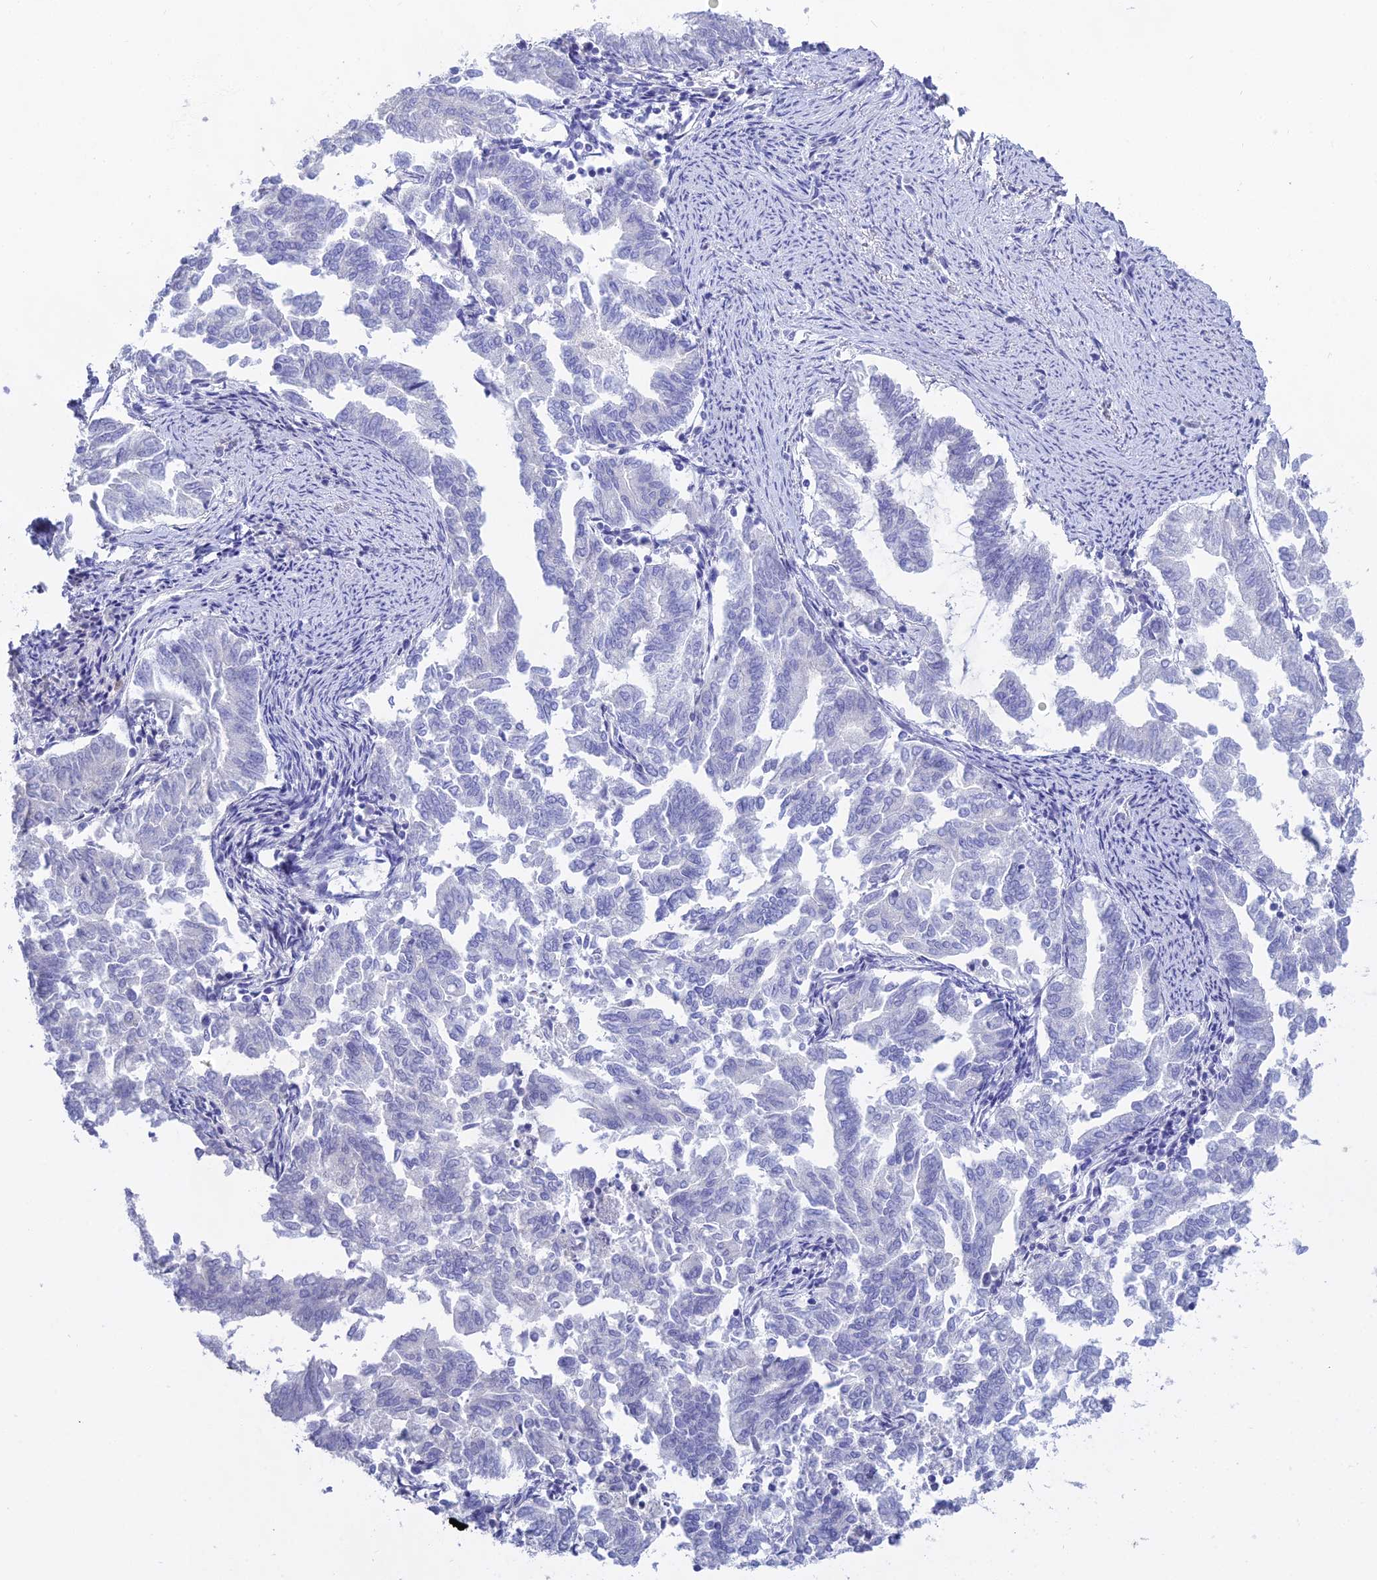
{"staining": {"intensity": "negative", "quantity": "none", "location": "none"}, "tissue": "endometrial cancer", "cell_type": "Tumor cells", "image_type": "cancer", "snomed": [{"axis": "morphology", "description": "Adenocarcinoma, NOS"}, {"axis": "topography", "description": "Endometrium"}], "caption": "Immunohistochemistry histopathology image of neoplastic tissue: endometrial cancer stained with DAB (3,3'-diaminobenzidine) reveals no significant protein expression in tumor cells.", "gene": "S100A7", "patient": {"sex": "female", "age": 79}}